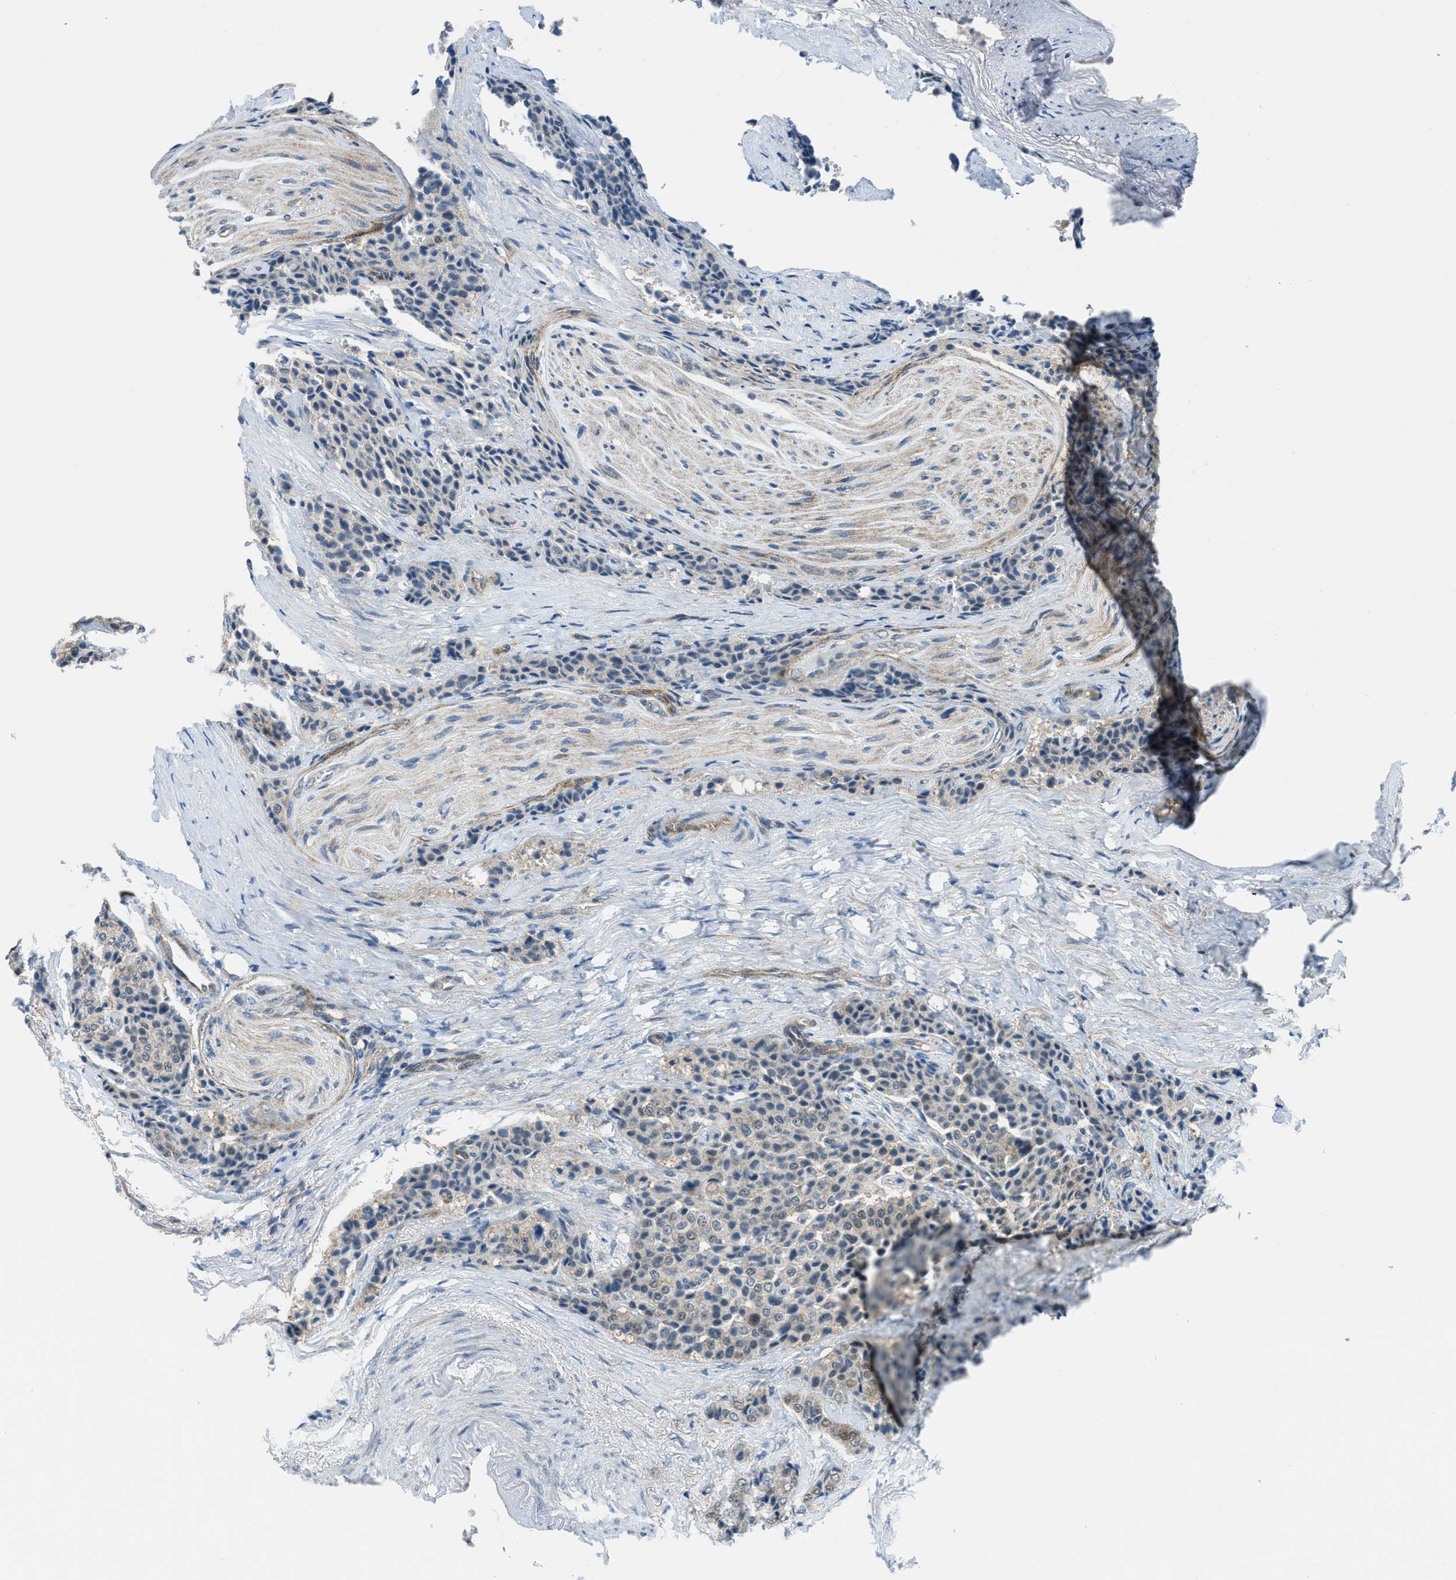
{"staining": {"intensity": "weak", "quantity": "<25%", "location": "cytoplasmic/membranous"}, "tissue": "carcinoid", "cell_type": "Tumor cells", "image_type": "cancer", "snomed": [{"axis": "morphology", "description": "Carcinoid, malignant, NOS"}, {"axis": "topography", "description": "Colon"}], "caption": "A histopathology image of human carcinoid is negative for staining in tumor cells.", "gene": "PRKN", "patient": {"sex": "female", "age": 61}}